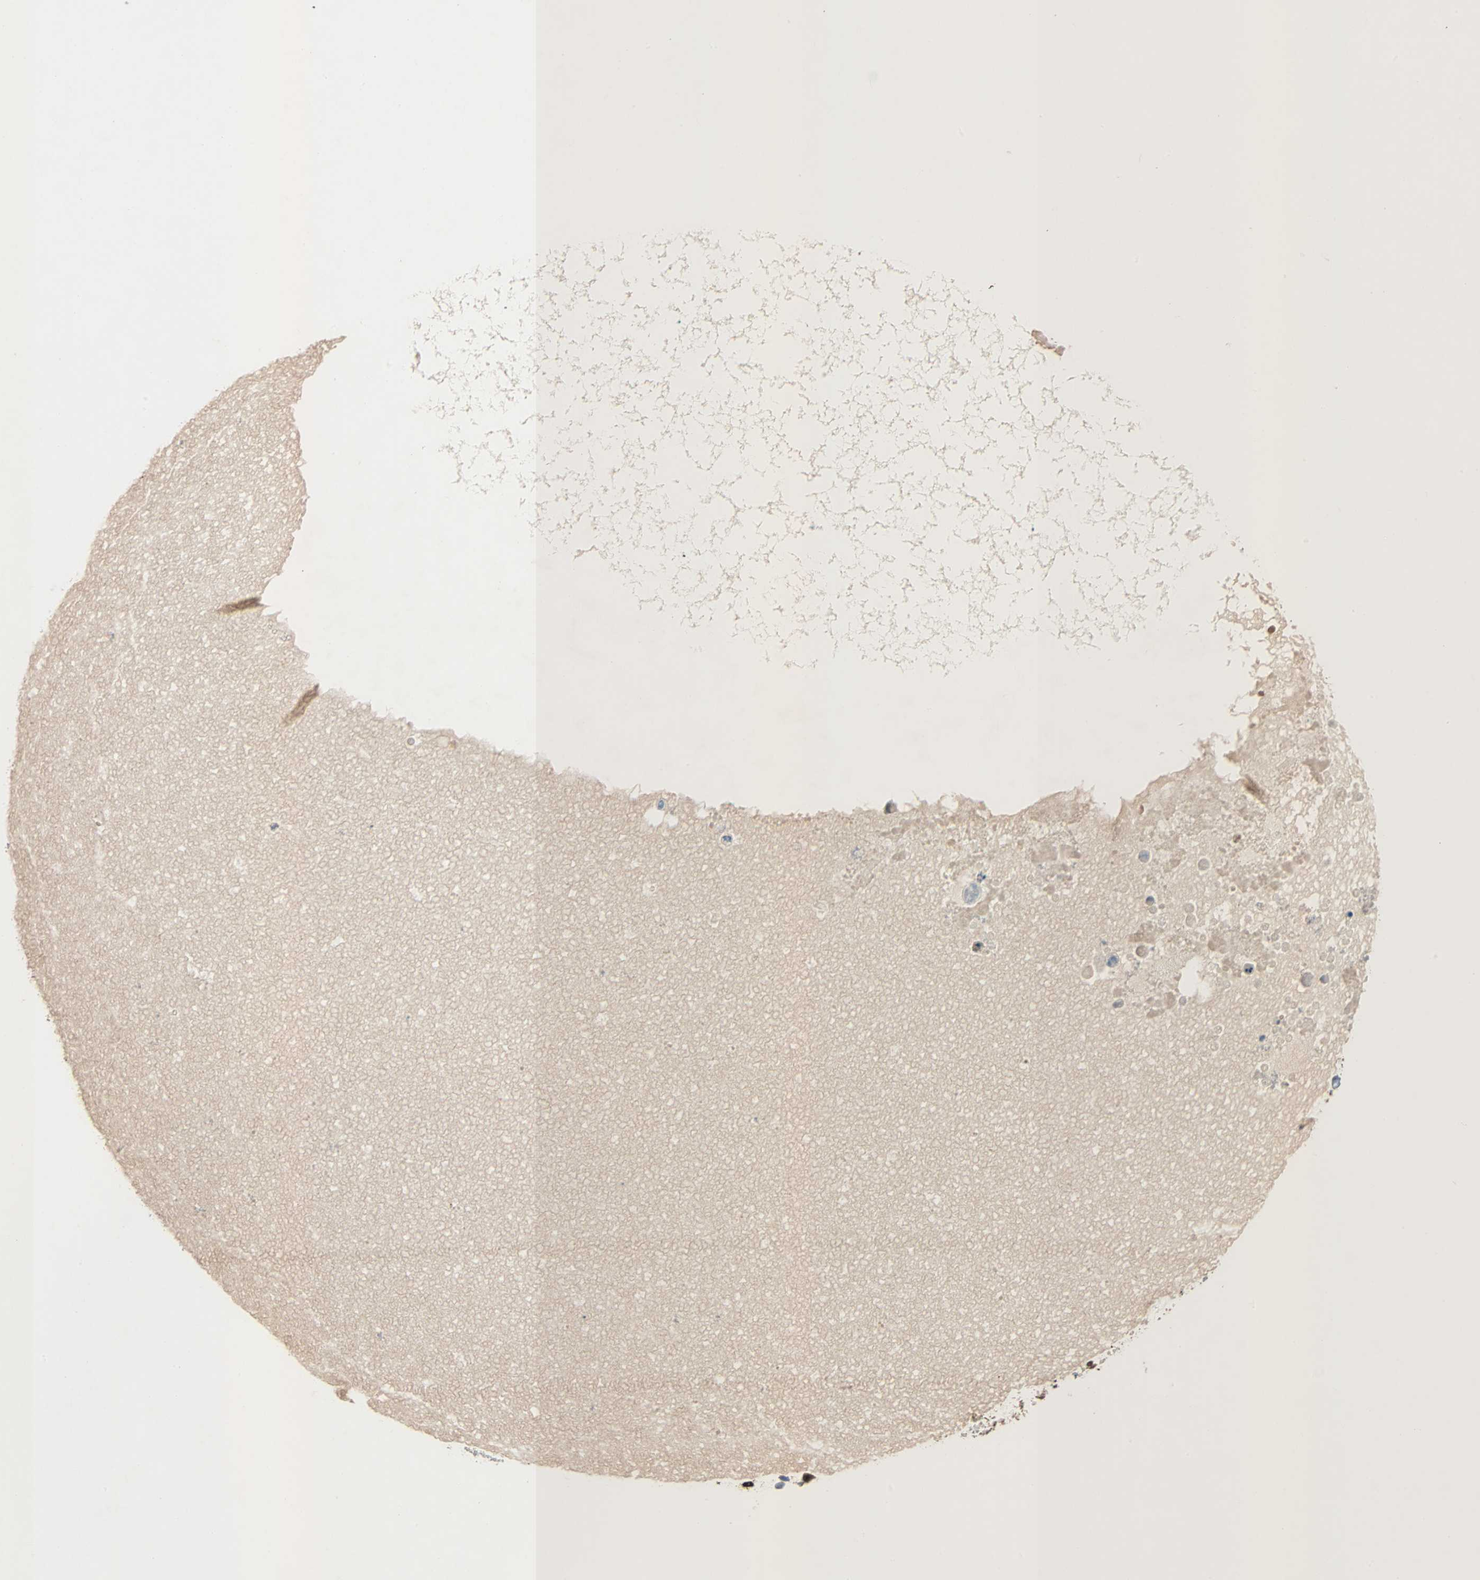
{"staining": {"intensity": "weak", "quantity": "25%-75%", "location": "cytoplasmic/membranous"}, "tissue": "ovarian cancer", "cell_type": "Tumor cells", "image_type": "cancer", "snomed": [{"axis": "morphology", "description": "Cystadenocarcinoma, mucinous, NOS"}, {"axis": "topography", "description": "Ovary"}], "caption": "High-power microscopy captured an immunohistochemistry (IHC) photomicrograph of ovarian cancer (mucinous cystadenocarcinoma), revealing weak cytoplasmic/membranous staining in approximately 25%-75% of tumor cells.", "gene": "TNFRSF12A", "patient": {"sex": "female", "age": 80}}